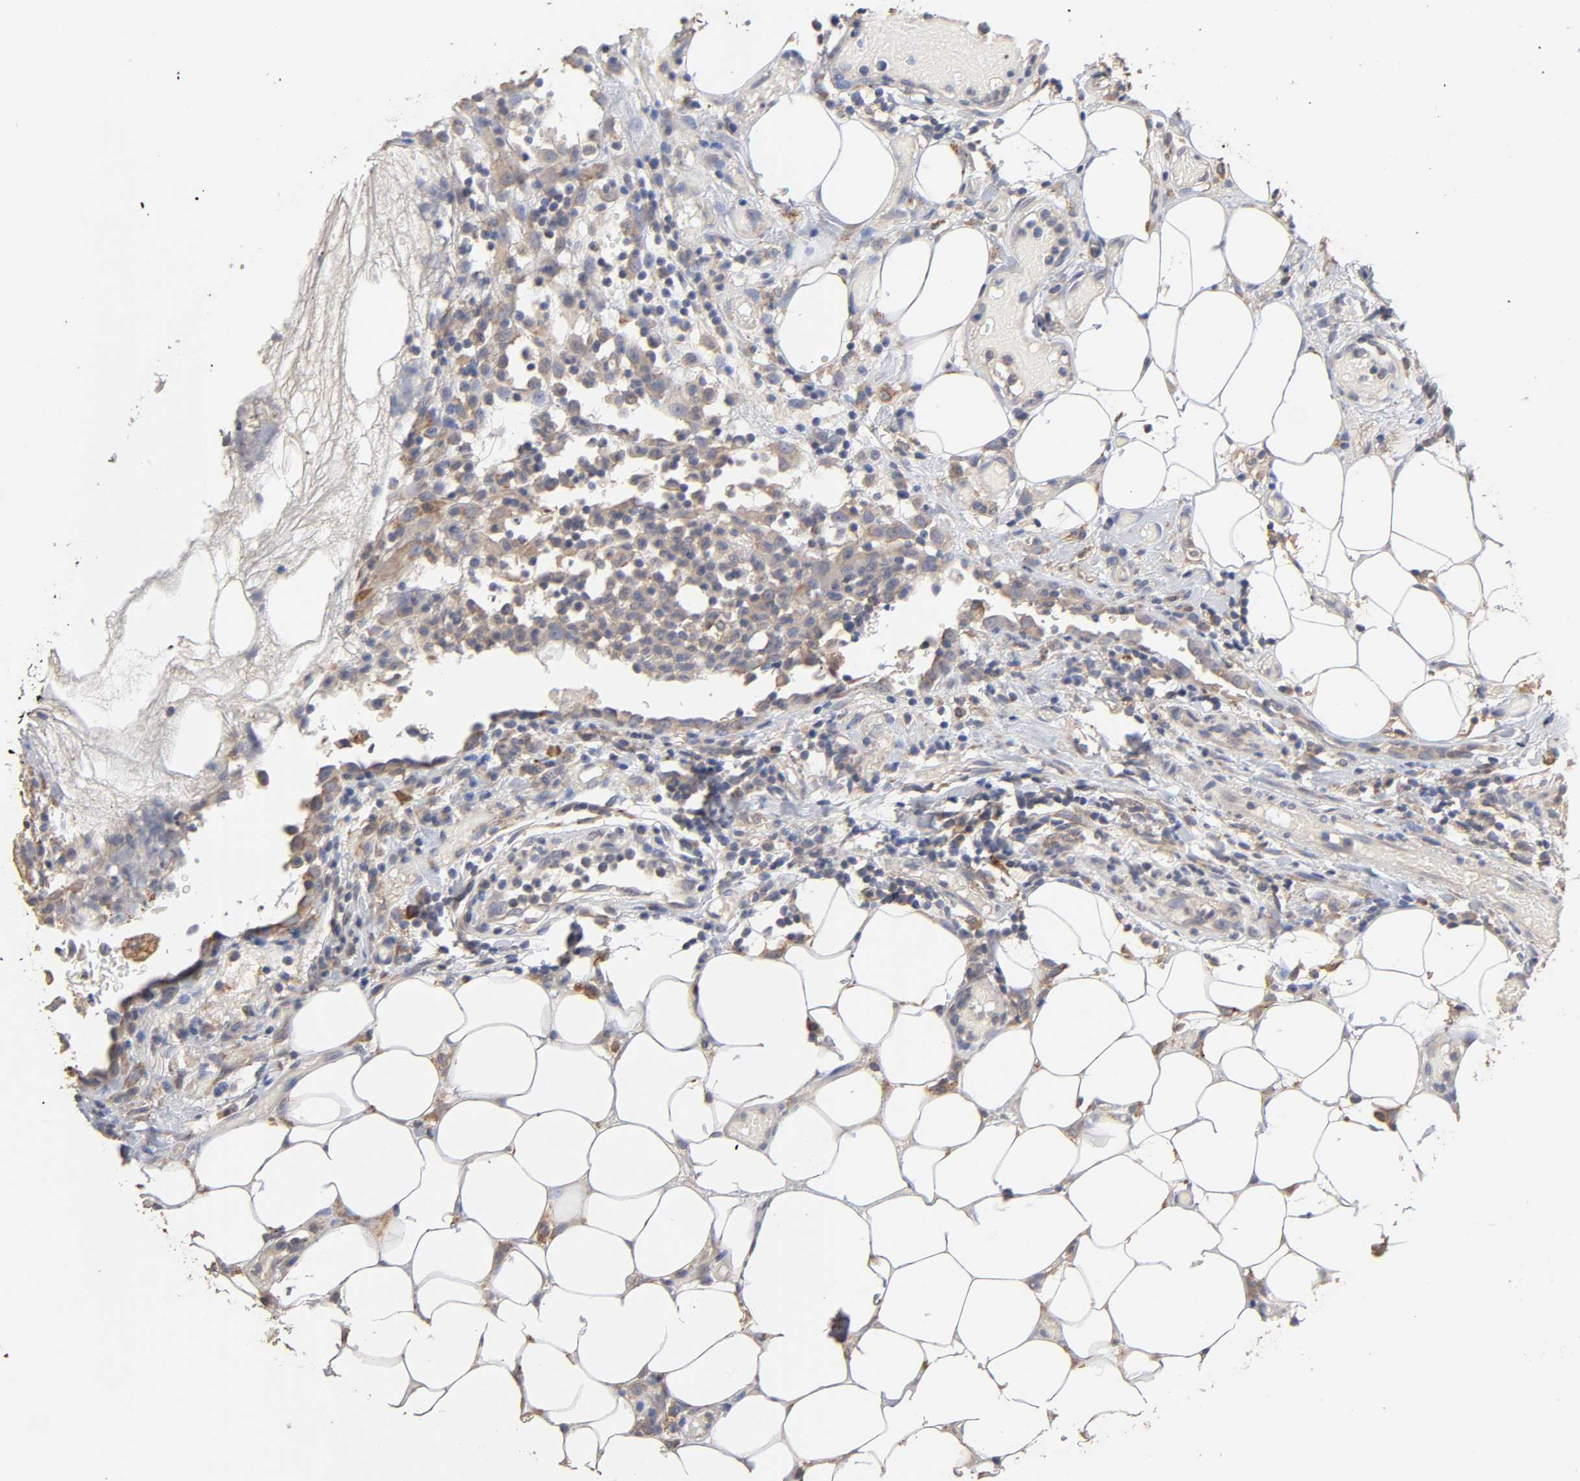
{"staining": {"intensity": "weak", "quantity": ">75%", "location": "cytoplasmic/membranous"}, "tissue": "colorectal cancer", "cell_type": "Tumor cells", "image_type": "cancer", "snomed": [{"axis": "morphology", "description": "Adenocarcinoma, NOS"}, {"axis": "topography", "description": "Colon"}], "caption": "IHC image of neoplastic tissue: colorectal cancer stained using immunohistochemistry (IHC) demonstrates low levels of weak protein expression localized specifically in the cytoplasmic/membranous of tumor cells, appearing as a cytoplasmic/membranous brown color.", "gene": "EIF4G2", "patient": {"sex": "female", "age": 86}}